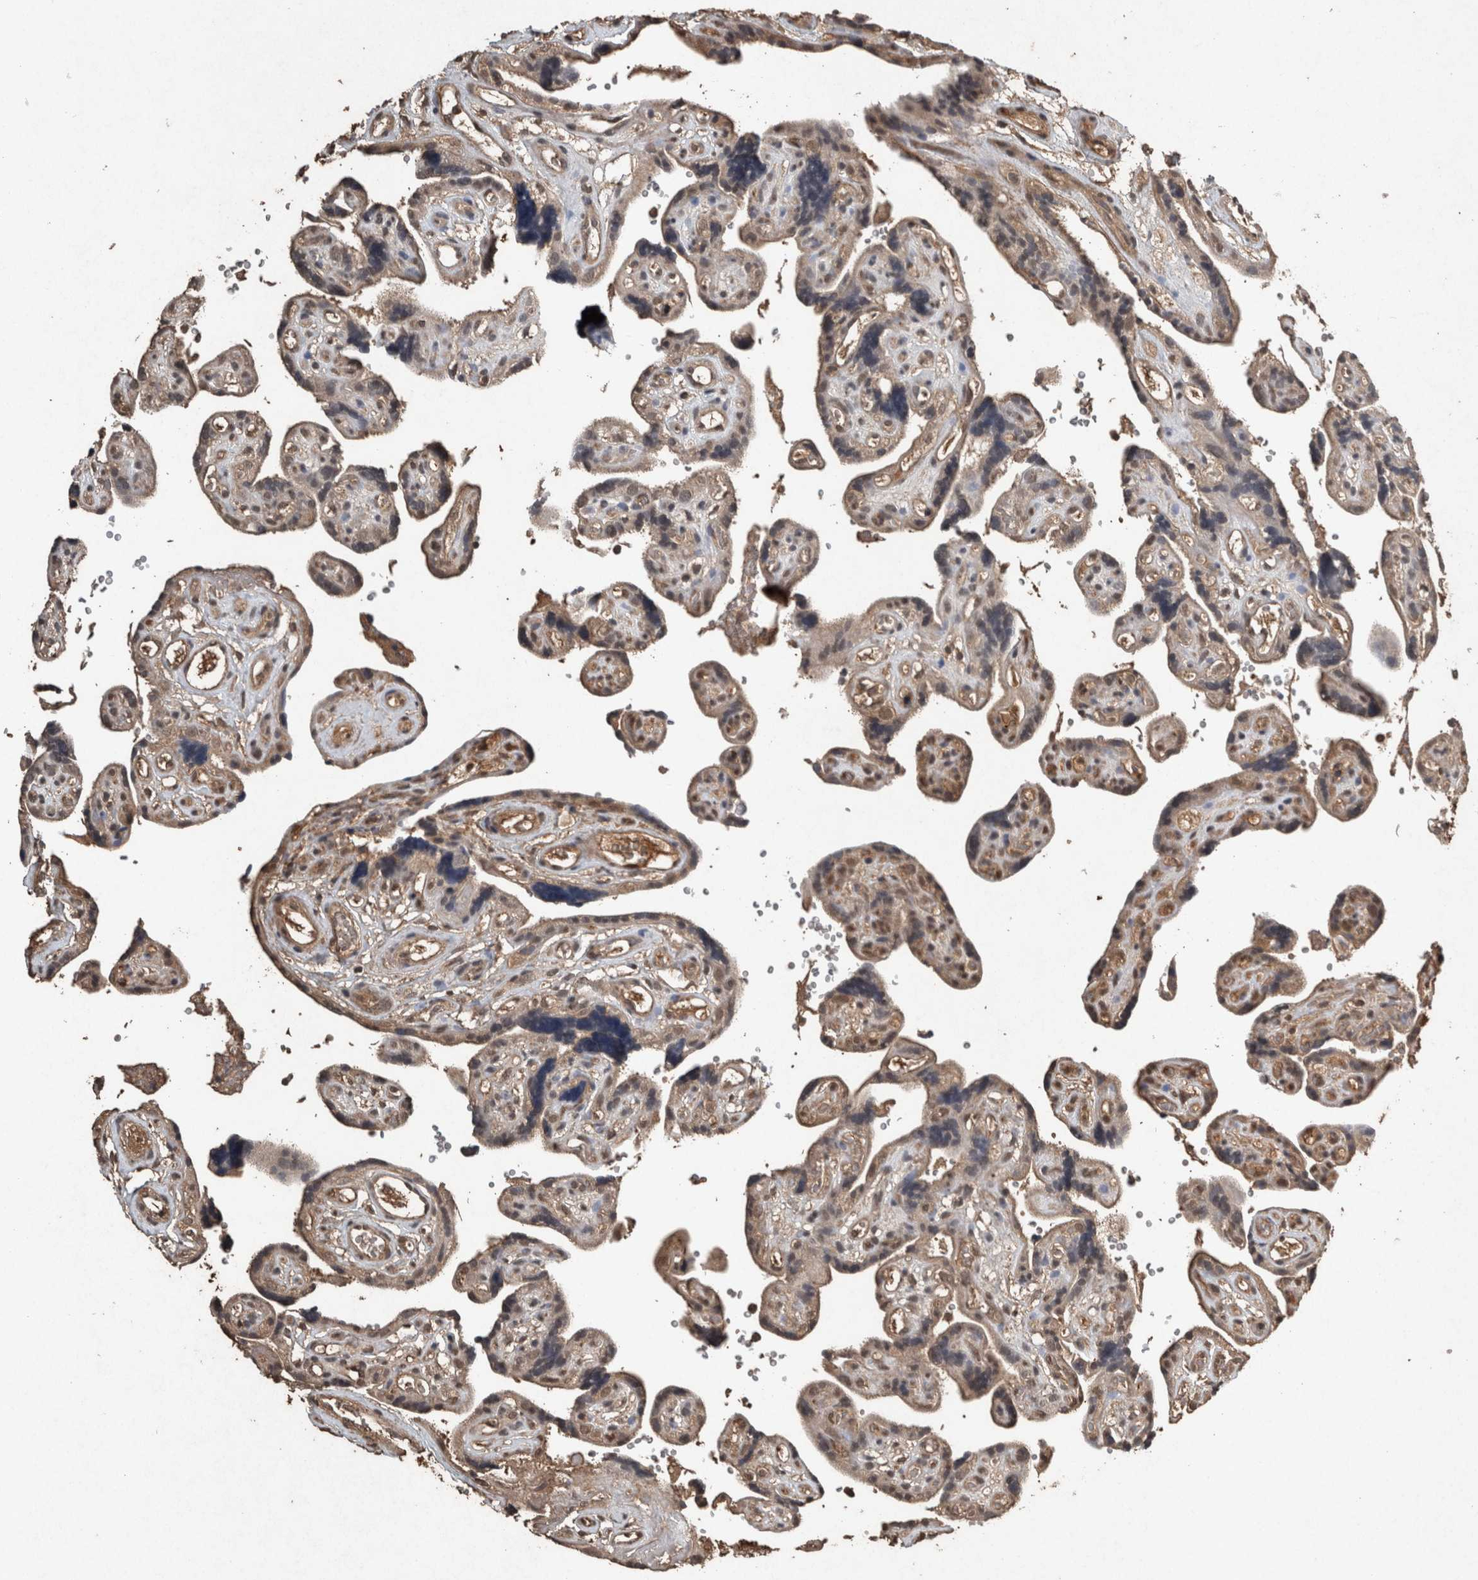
{"staining": {"intensity": "weak", "quantity": ">75%", "location": "cytoplasmic/membranous,nuclear"}, "tissue": "placenta", "cell_type": "Decidual cells", "image_type": "normal", "snomed": [{"axis": "morphology", "description": "Normal tissue, NOS"}, {"axis": "topography", "description": "Placenta"}], "caption": "Immunohistochemical staining of normal placenta reveals weak cytoplasmic/membranous,nuclear protein staining in approximately >75% of decidual cells. Immunohistochemistry stains the protein of interest in brown and the nuclei are stained blue.", "gene": "FGFRL1", "patient": {"sex": "female", "age": 30}}